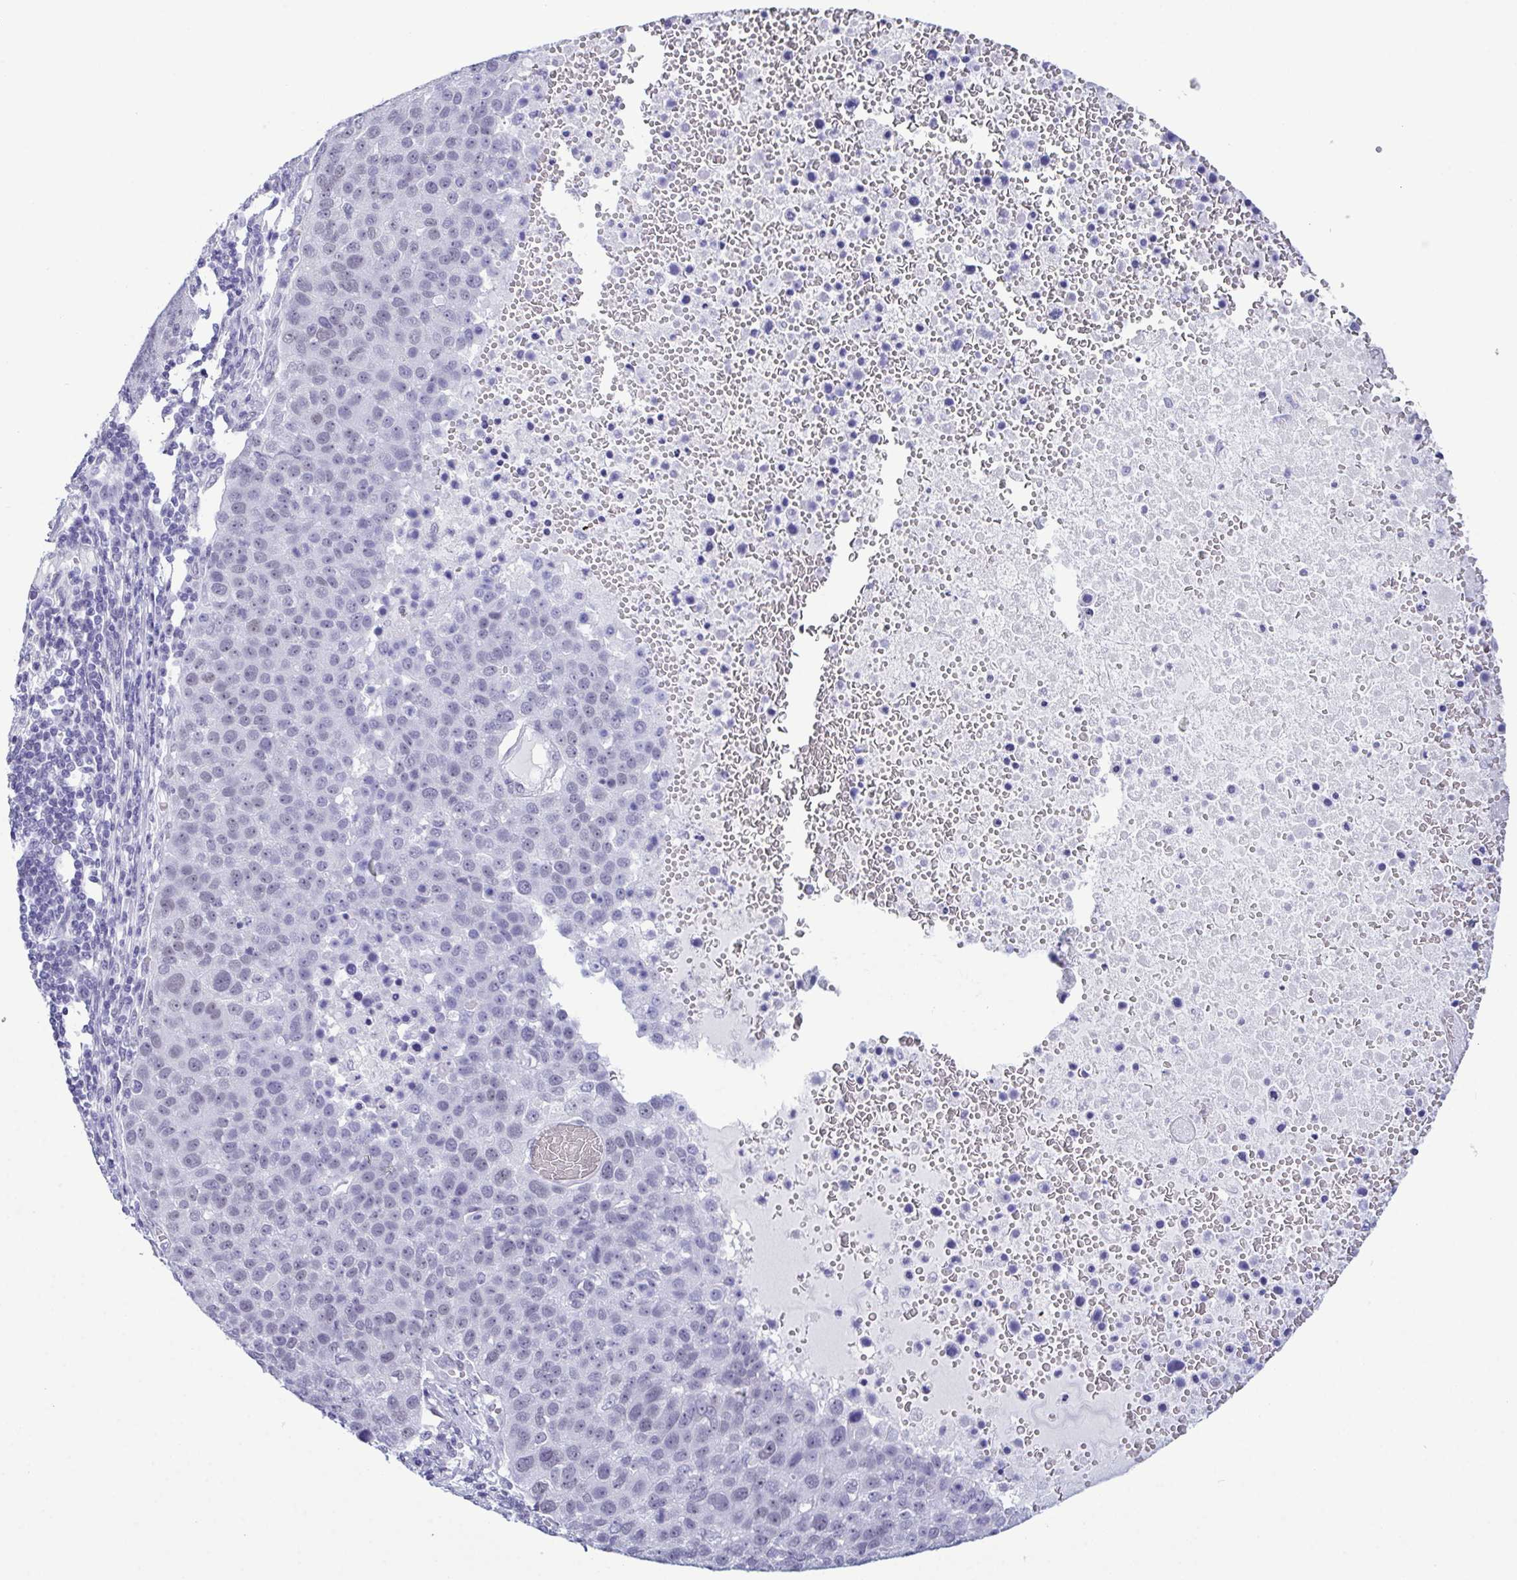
{"staining": {"intensity": "negative", "quantity": "none", "location": "none"}, "tissue": "pancreatic cancer", "cell_type": "Tumor cells", "image_type": "cancer", "snomed": [{"axis": "morphology", "description": "Adenocarcinoma, NOS"}, {"axis": "topography", "description": "Pancreas"}], "caption": "This is an IHC histopathology image of pancreatic cancer. There is no staining in tumor cells.", "gene": "SUGP2", "patient": {"sex": "female", "age": 61}}